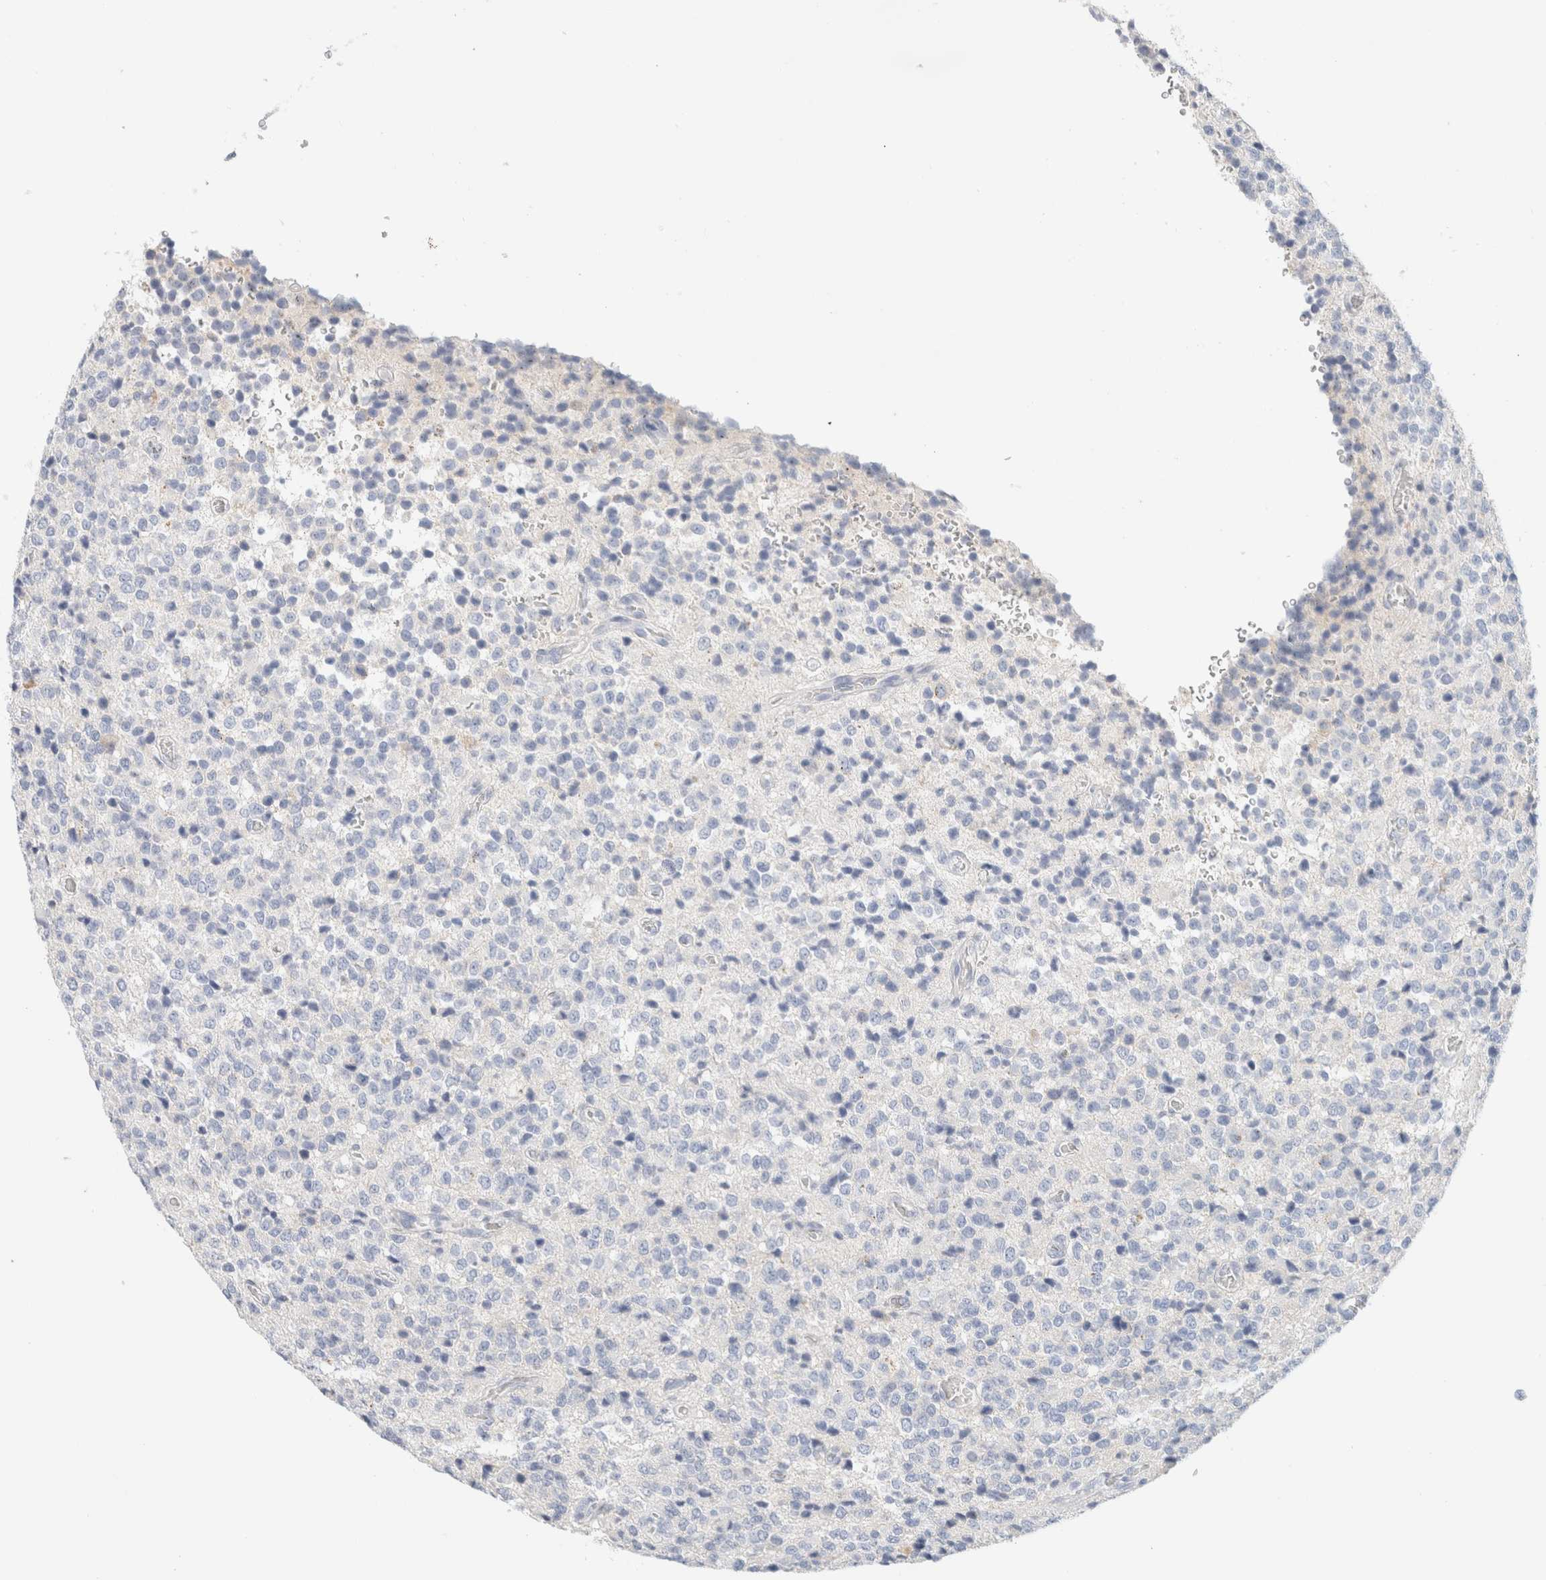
{"staining": {"intensity": "negative", "quantity": "none", "location": "none"}, "tissue": "glioma", "cell_type": "Tumor cells", "image_type": "cancer", "snomed": [{"axis": "morphology", "description": "Glioma, malignant, High grade"}, {"axis": "topography", "description": "pancreas cauda"}], "caption": "Glioma stained for a protein using IHC displays no expression tumor cells.", "gene": "HEXD", "patient": {"sex": "male", "age": 60}}